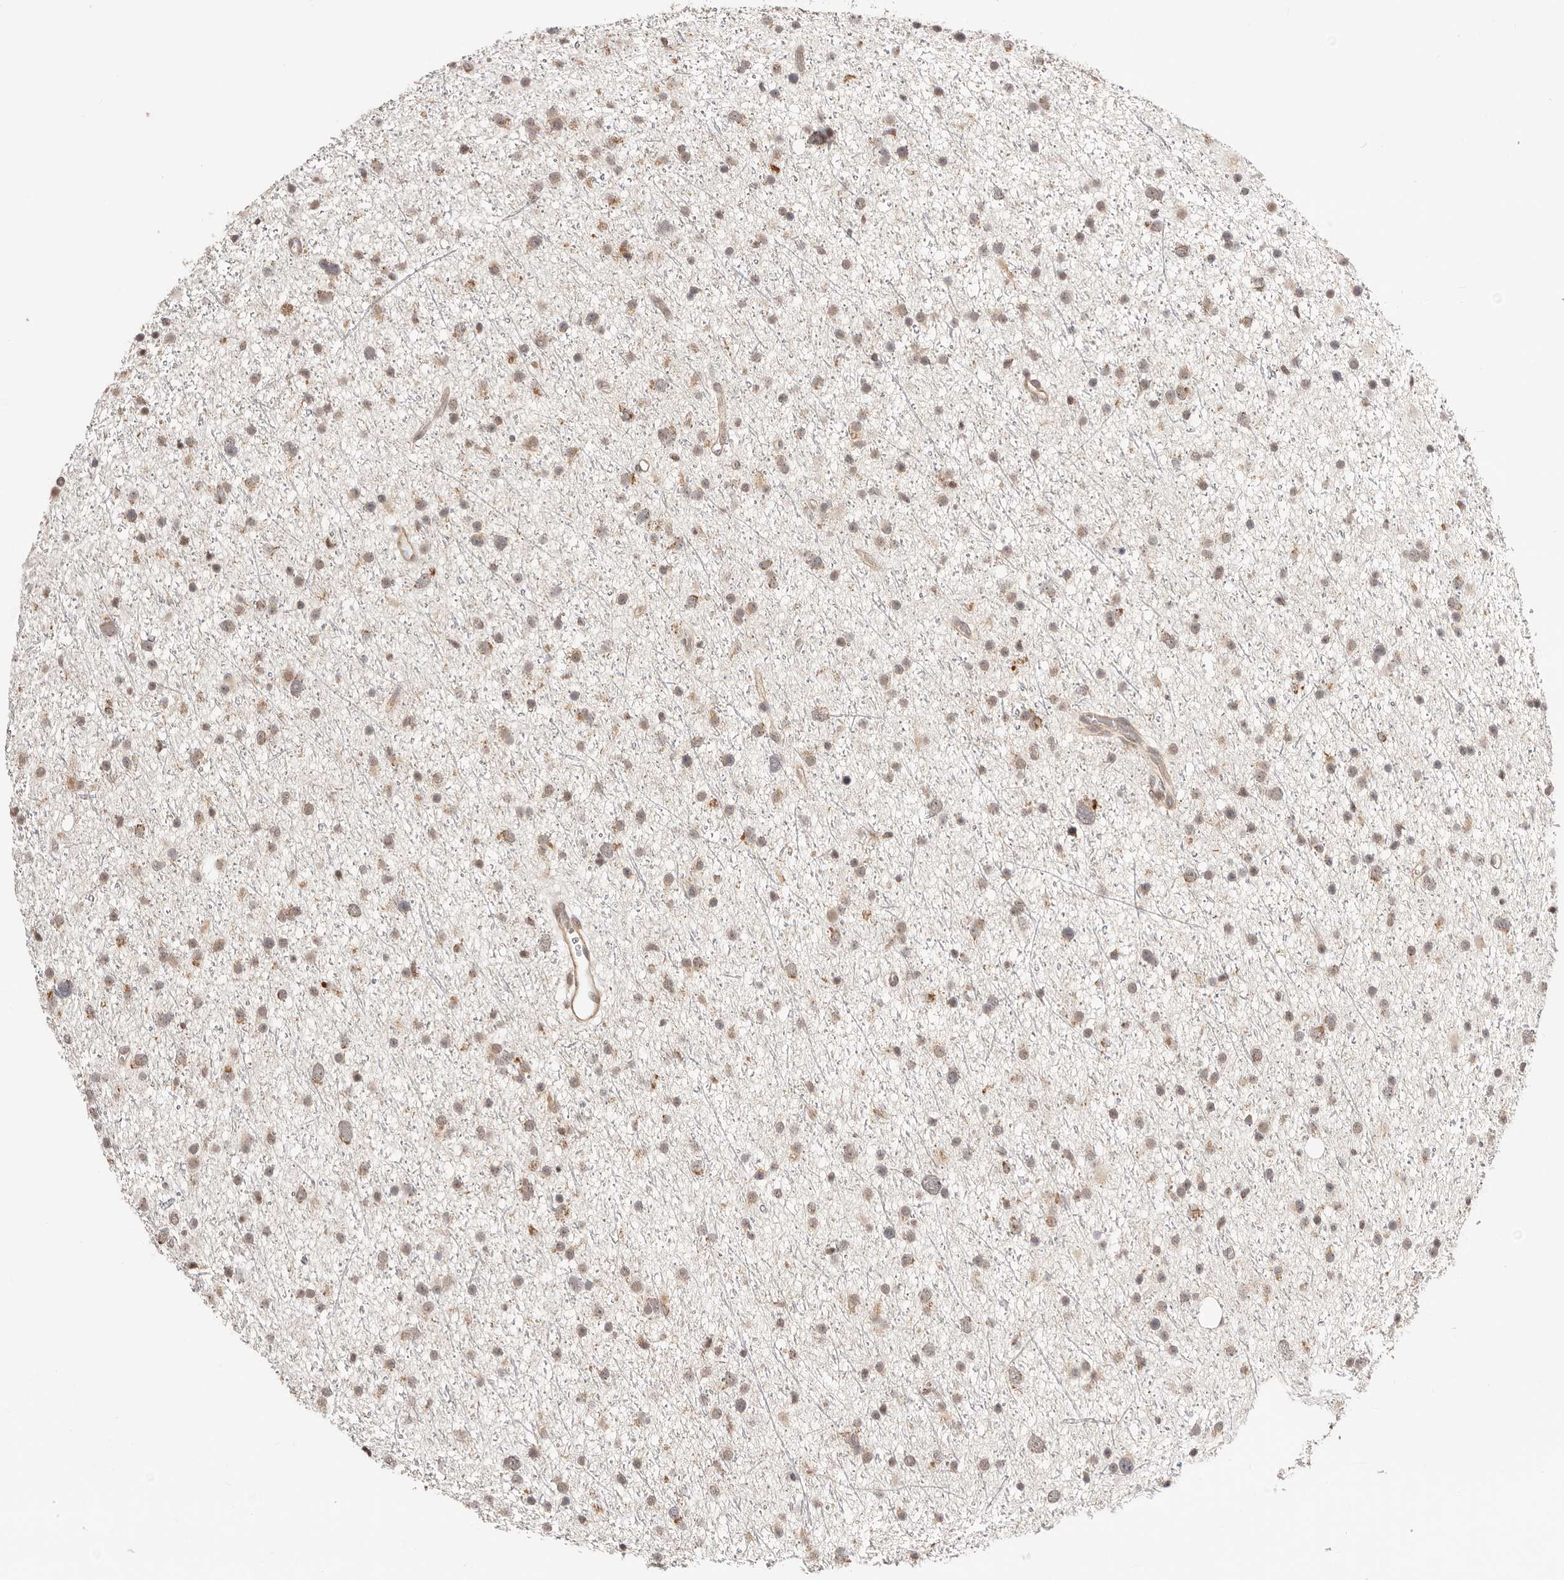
{"staining": {"intensity": "moderate", "quantity": "25%-75%", "location": "nuclear"}, "tissue": "glioma", "cell_type": "Tumor cells", "image_type": "cancer", "snomed": [{"axis": "morphology", "description": "Glioma, malignant, Low grade"}, {"axis": "topography", "description": "Cerebral cortex"}], "caption": "Tumor cells display medium levels of moderate nuclear expression in about 25%-75% of cells in glioma.", "gene": "CTNNBL1", "patient": {"sex": "female", "age": 39}}